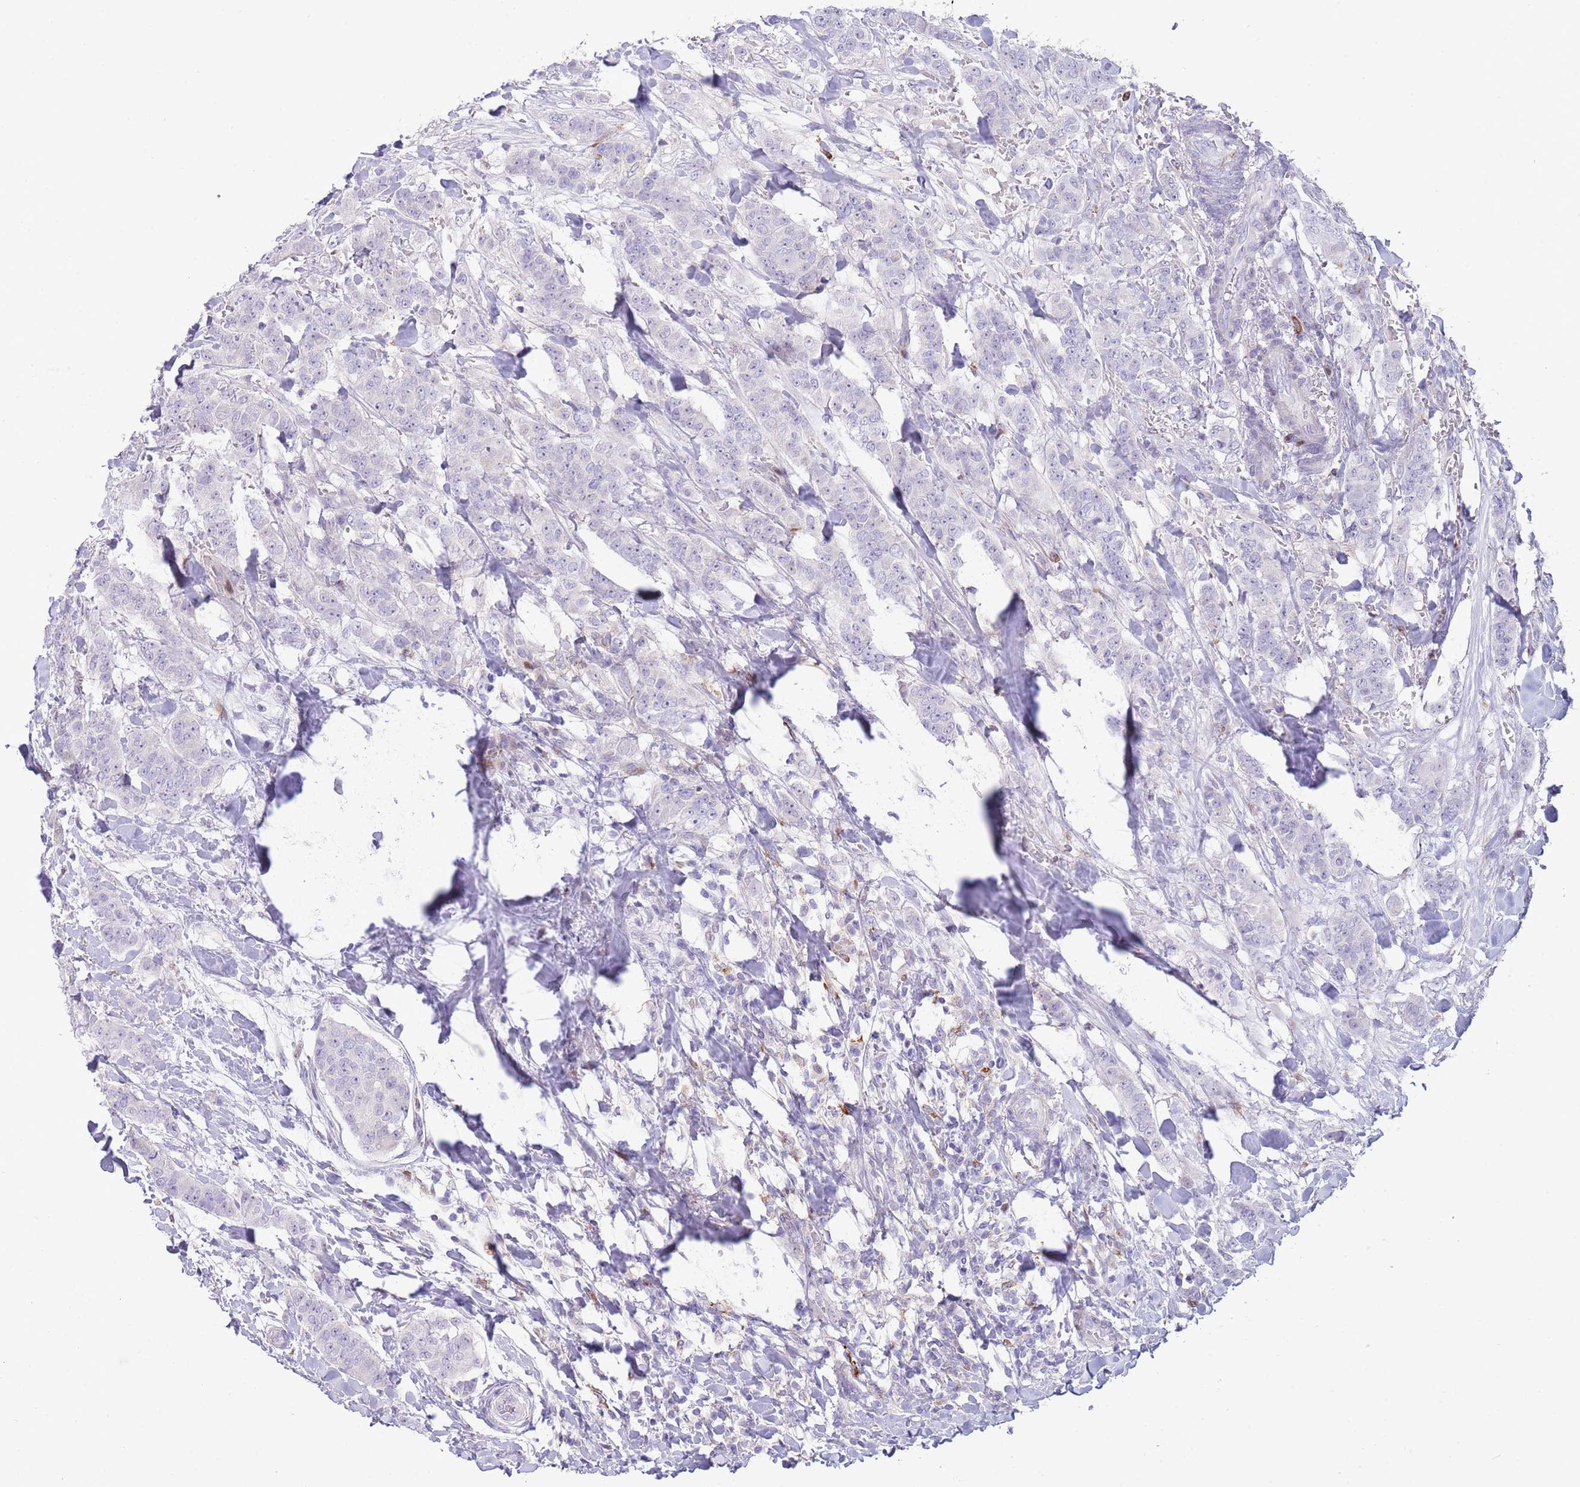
{"staining": {"intensity": "negative", "quantity": "none", "location": "none"}, "tissue": "breast cancer", "cell_type": "Tumor cells", "image_type": "cancer", "snomed": [{"axis": "morphology", "description": "Duct carcinoma"}, {"axis": "topography", "description": "Breast"}], "caption": "DAB immunohistochemical staining of human breast cancer (intraductal carcinoma) displays no significant expression in tumor cells.", "gene": "ANO8", "patient": {"sex": "female", "age": 40}}